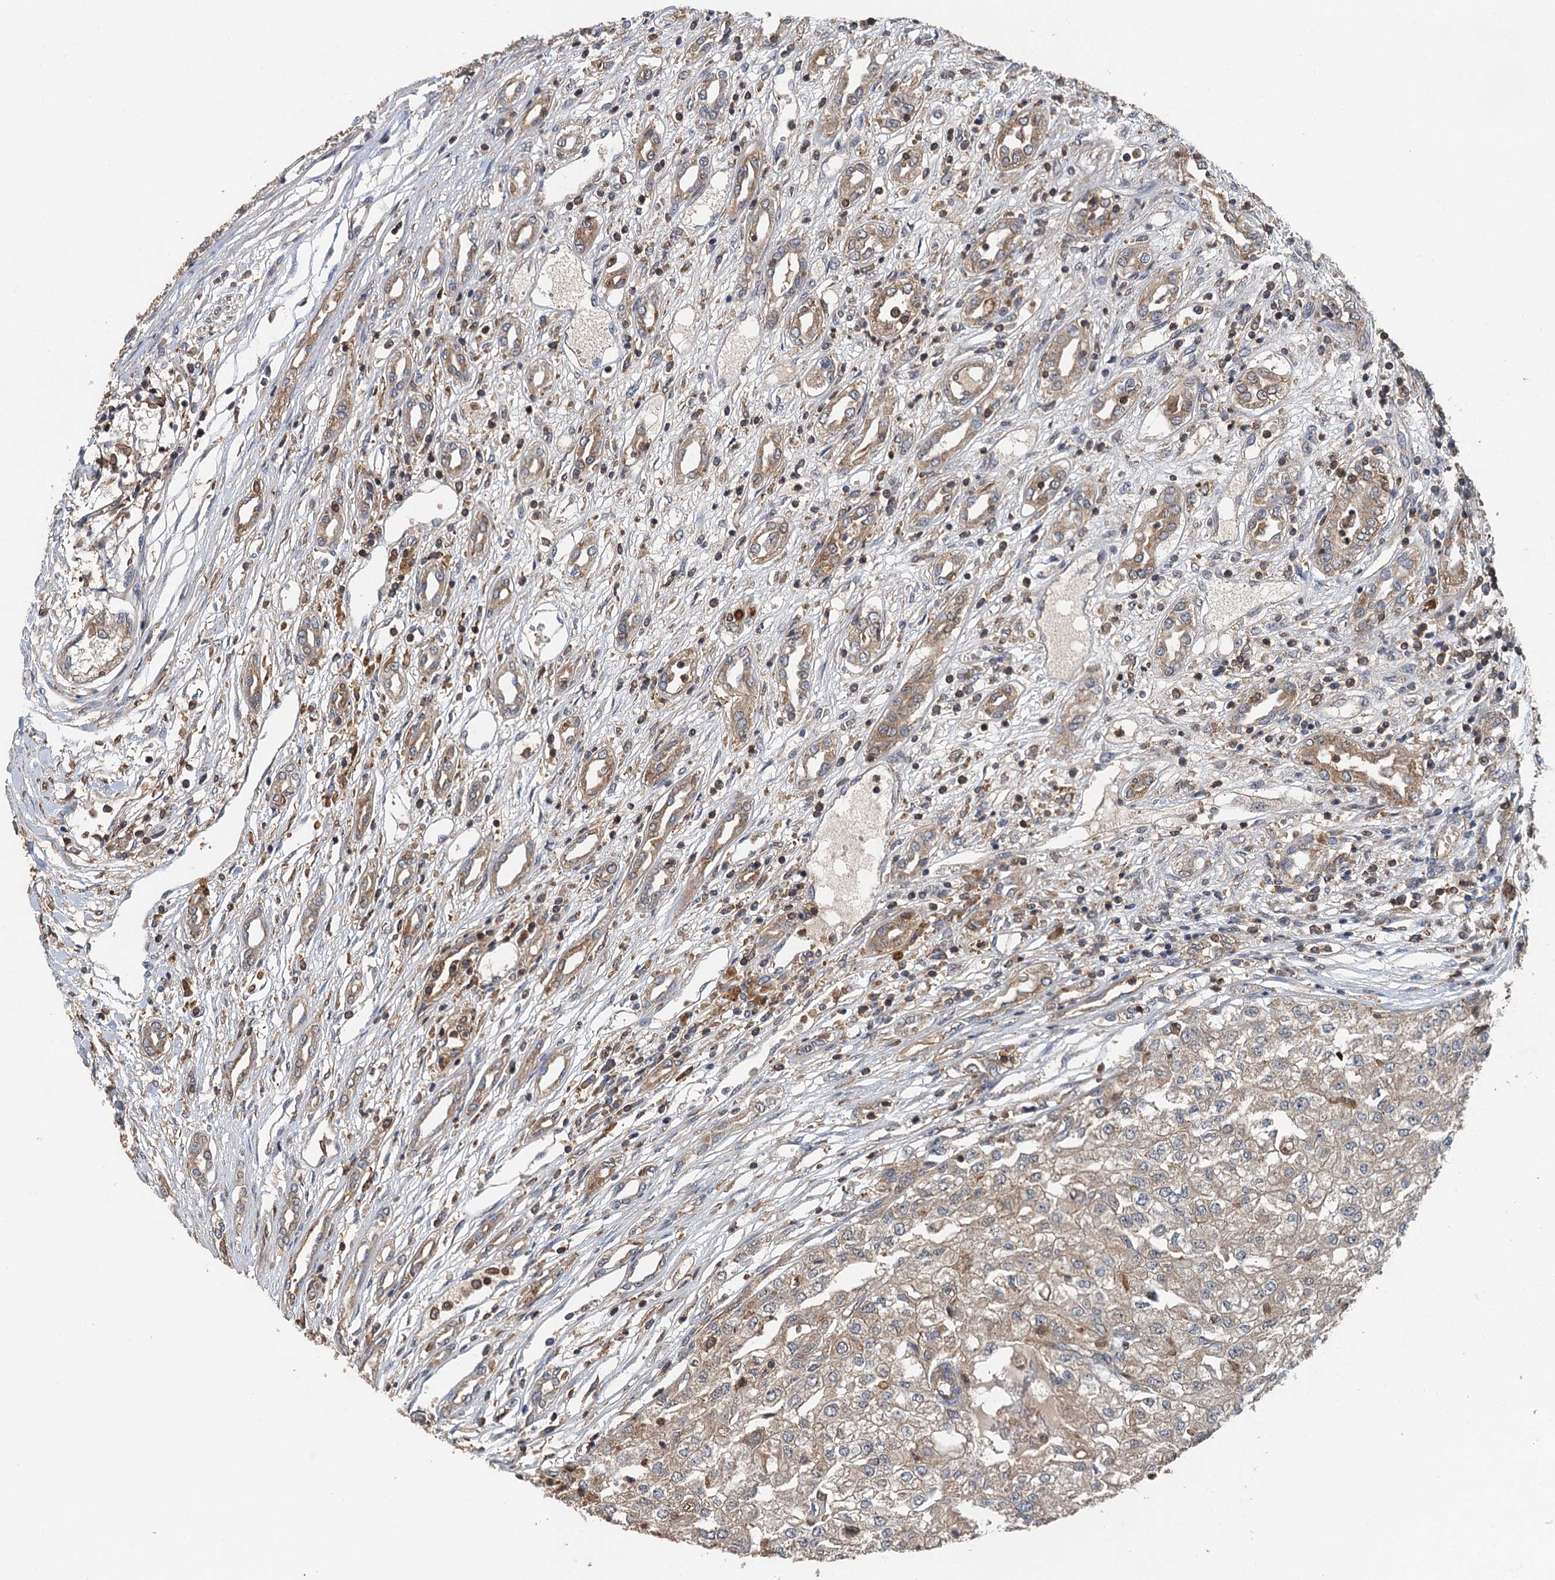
{"staining": {"intensity": "weak", "quantity": ">75%", "location": "cytoplasmic/membranous"}, "tissue": "renal cancer", "cell_type": "Tumor cells", "image_type": "cancer", "snomed": [{"axis": "morphology", "description": "Adenocarcinoma, NOS"}, {"axis": "topography", "description": "Kidney"}], "caption": "Brown immunohistochemical staining in human renal adenocarcinoma reveals weak cytoplasmic/membranous positivity in approximately >75% of tumor cells. The protein of interest is stained brown, and the nuclei are stained in blue (DAB IHC with brightfield microscopy, high magnification).", "gene": "BORCS5", "patient": {"sex": "female", "age": 54}}